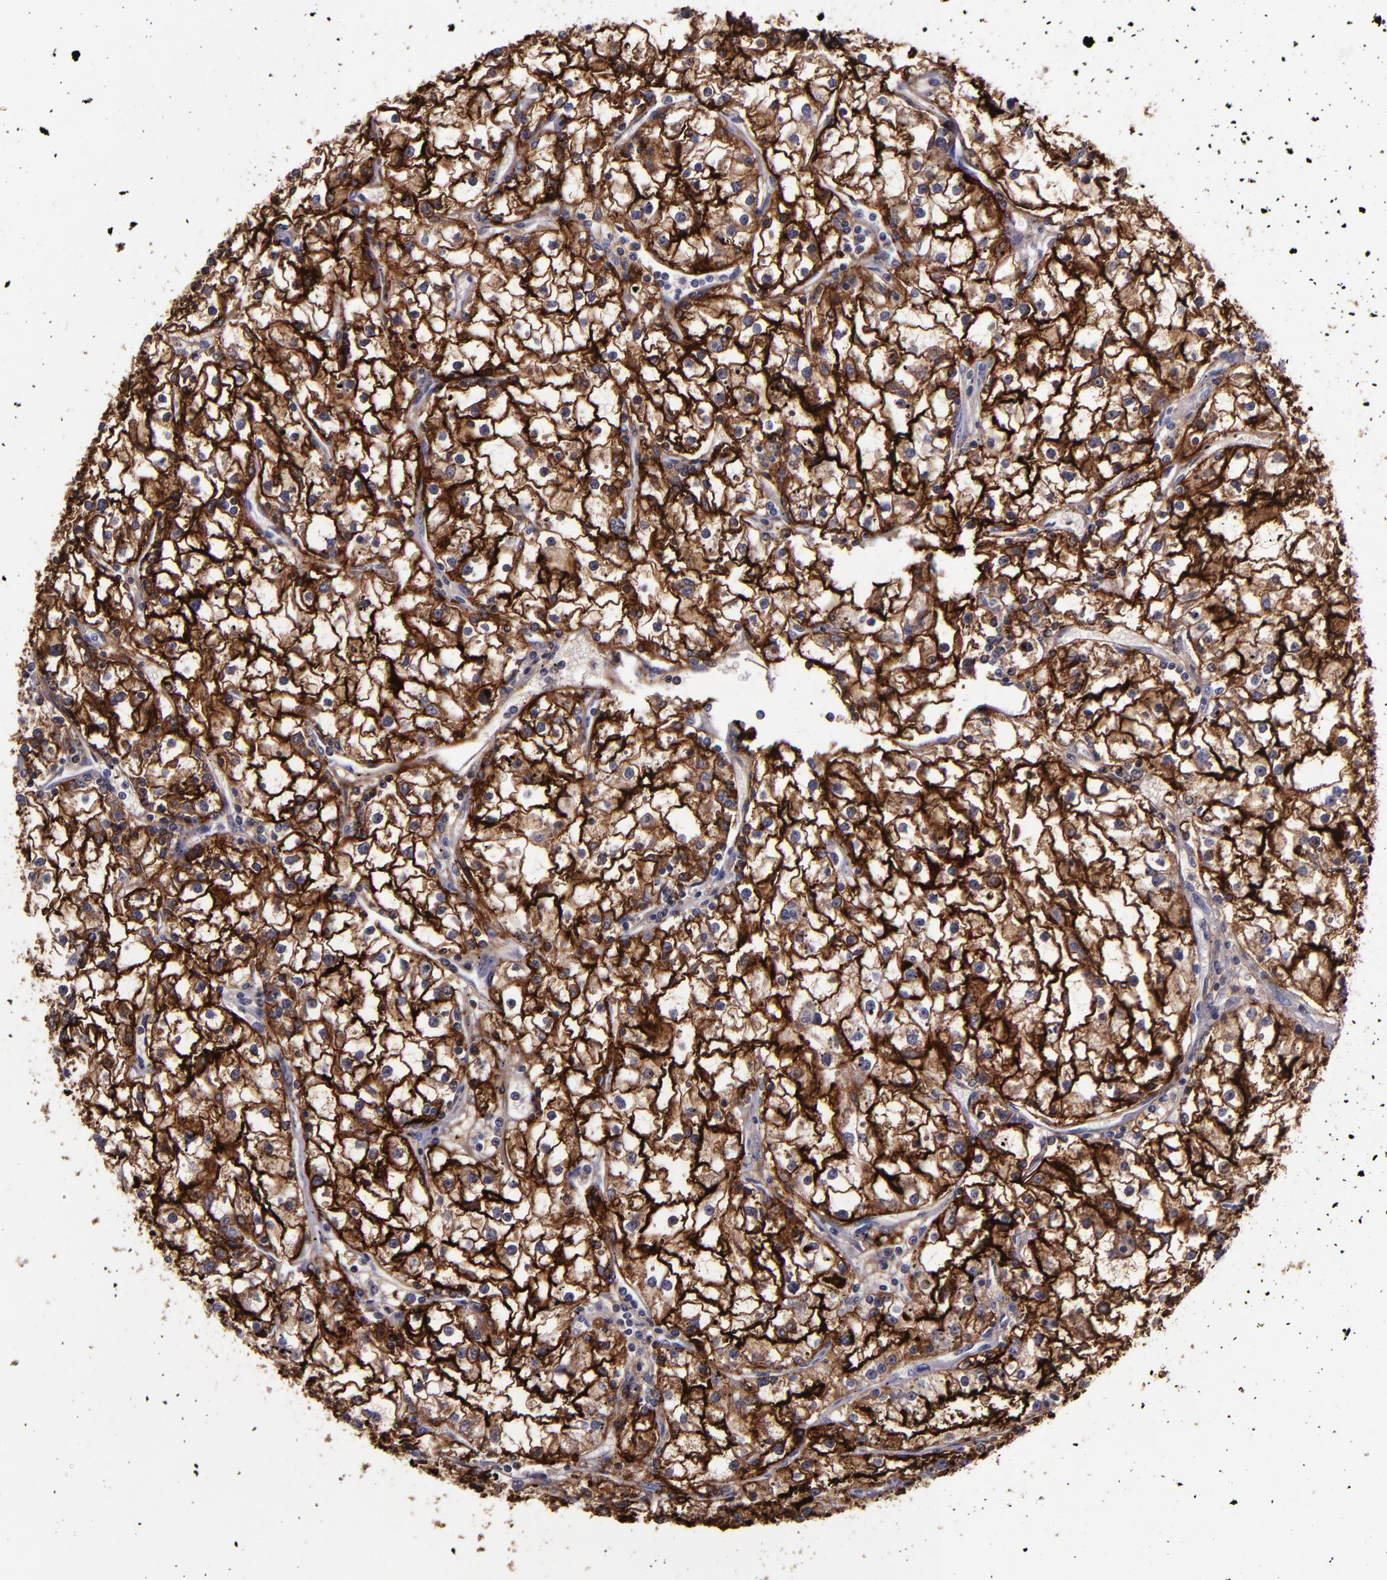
{"staining": {"intensity": "strong", "quantity": ">75%", "location": "cytoplasmic/membranous"}, "tissue": "renal cancer", "cell_type": "Tumor cells", "image_type": "cancer", "snomed": [{"axis": "morphology", "description": "Adenocarcinoma, NOS"}, {"axis": "topography", "description": "Kidney"}], "caption": "Tumor cells display high levels of strong cytoplasmic/membranous positivity in about >75% of cells in human adenocarcinoma (renal).", "gene": "MFGE8", "patient": {"sex": "male", "age": 56}}